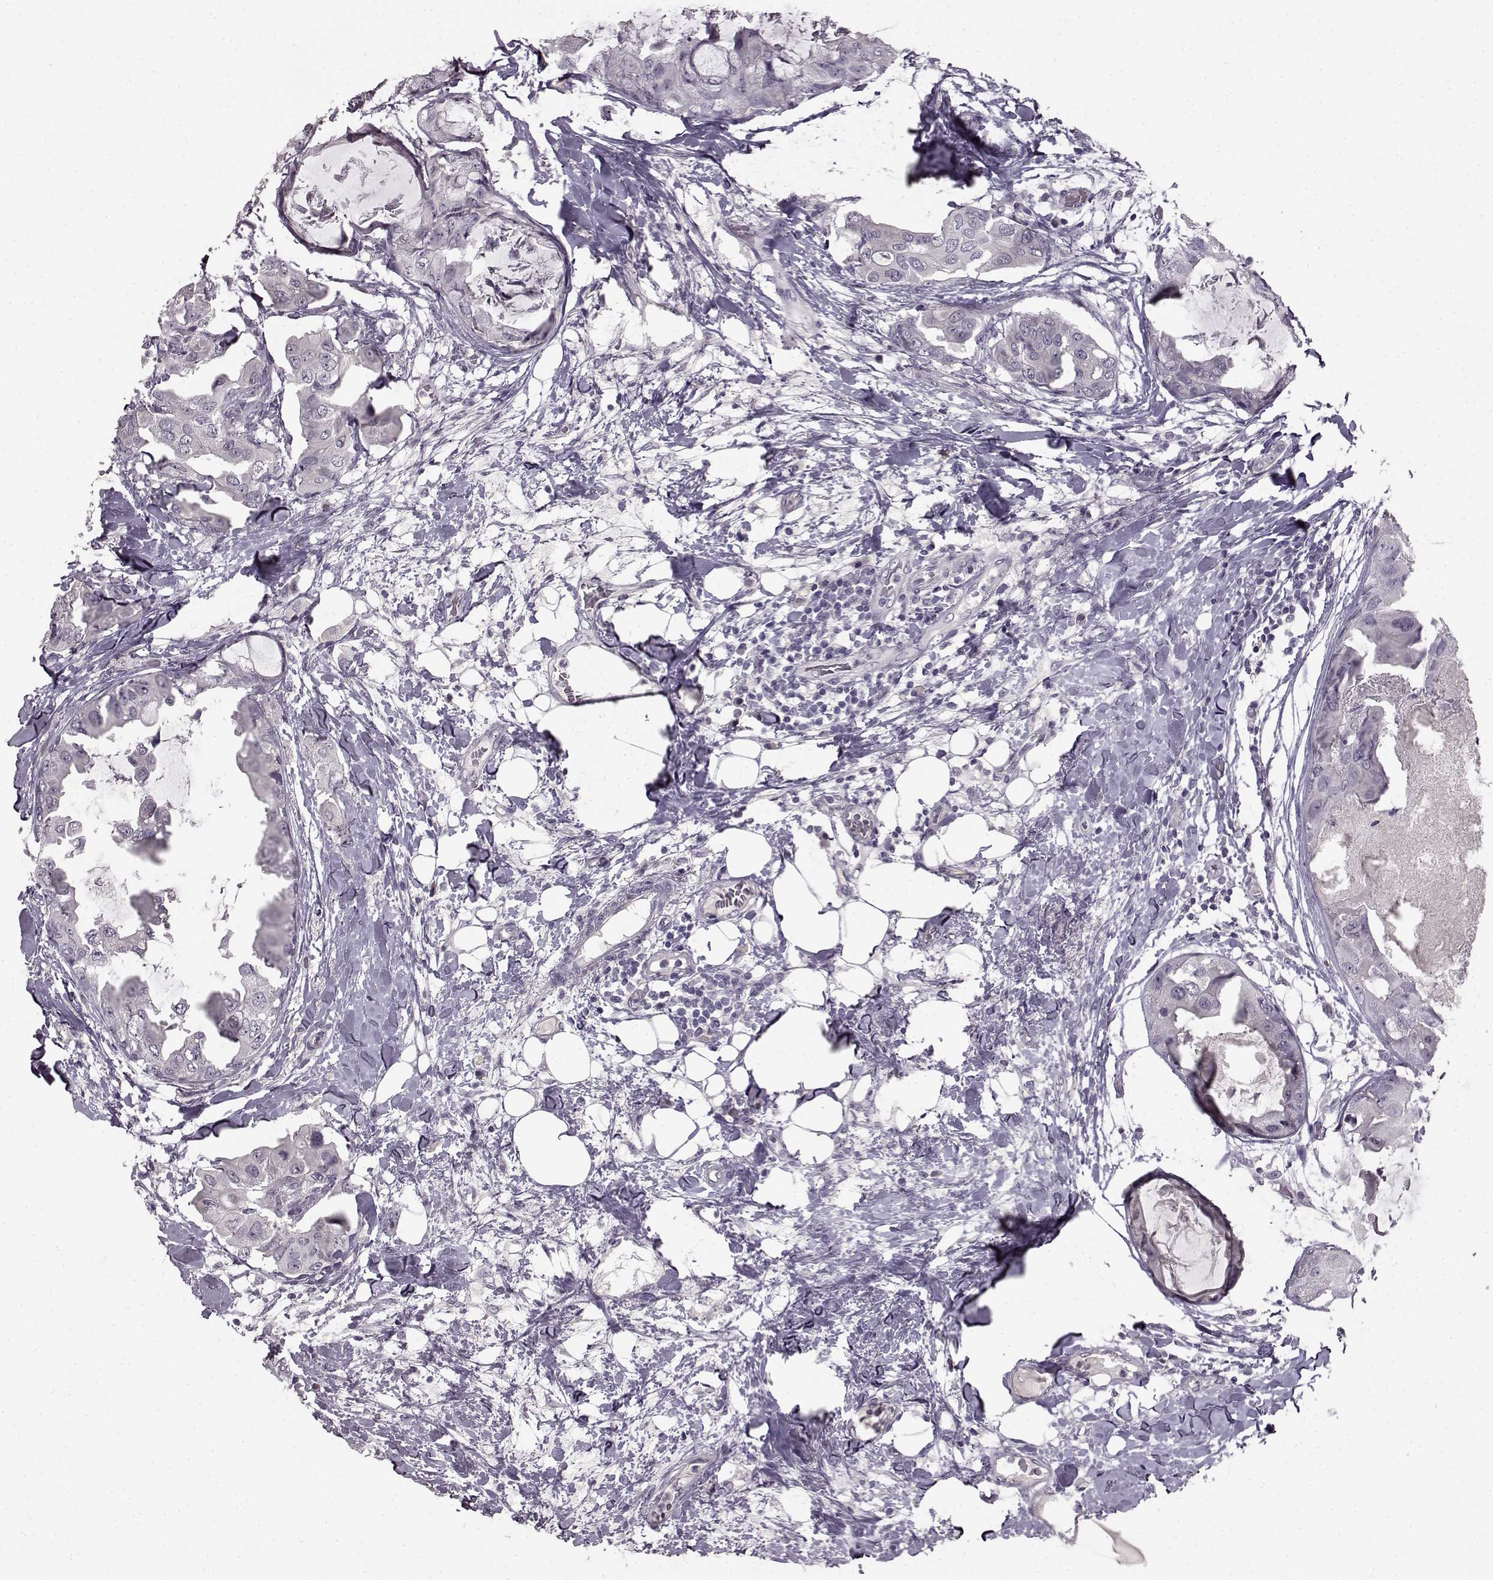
{"staining": {"intensity": "negative", "quantity": "none", "location": "none"}, "tissue": "breast cancer", "cell_type": "Tumor cells", "image_type": "cancer", "snomed": [{"axis": "morphology", "description": "Normal tissue, NOS"}, {"axis": "morphology", "description": "Duct carcinoma"}, {"axis": "topography", "description": "Breast"}], "caption": "The micrograph shows no significant staining in tumor cells of breast cancer.", "gene": "LHB", "patient": {"sex": "female", "age": 40}}